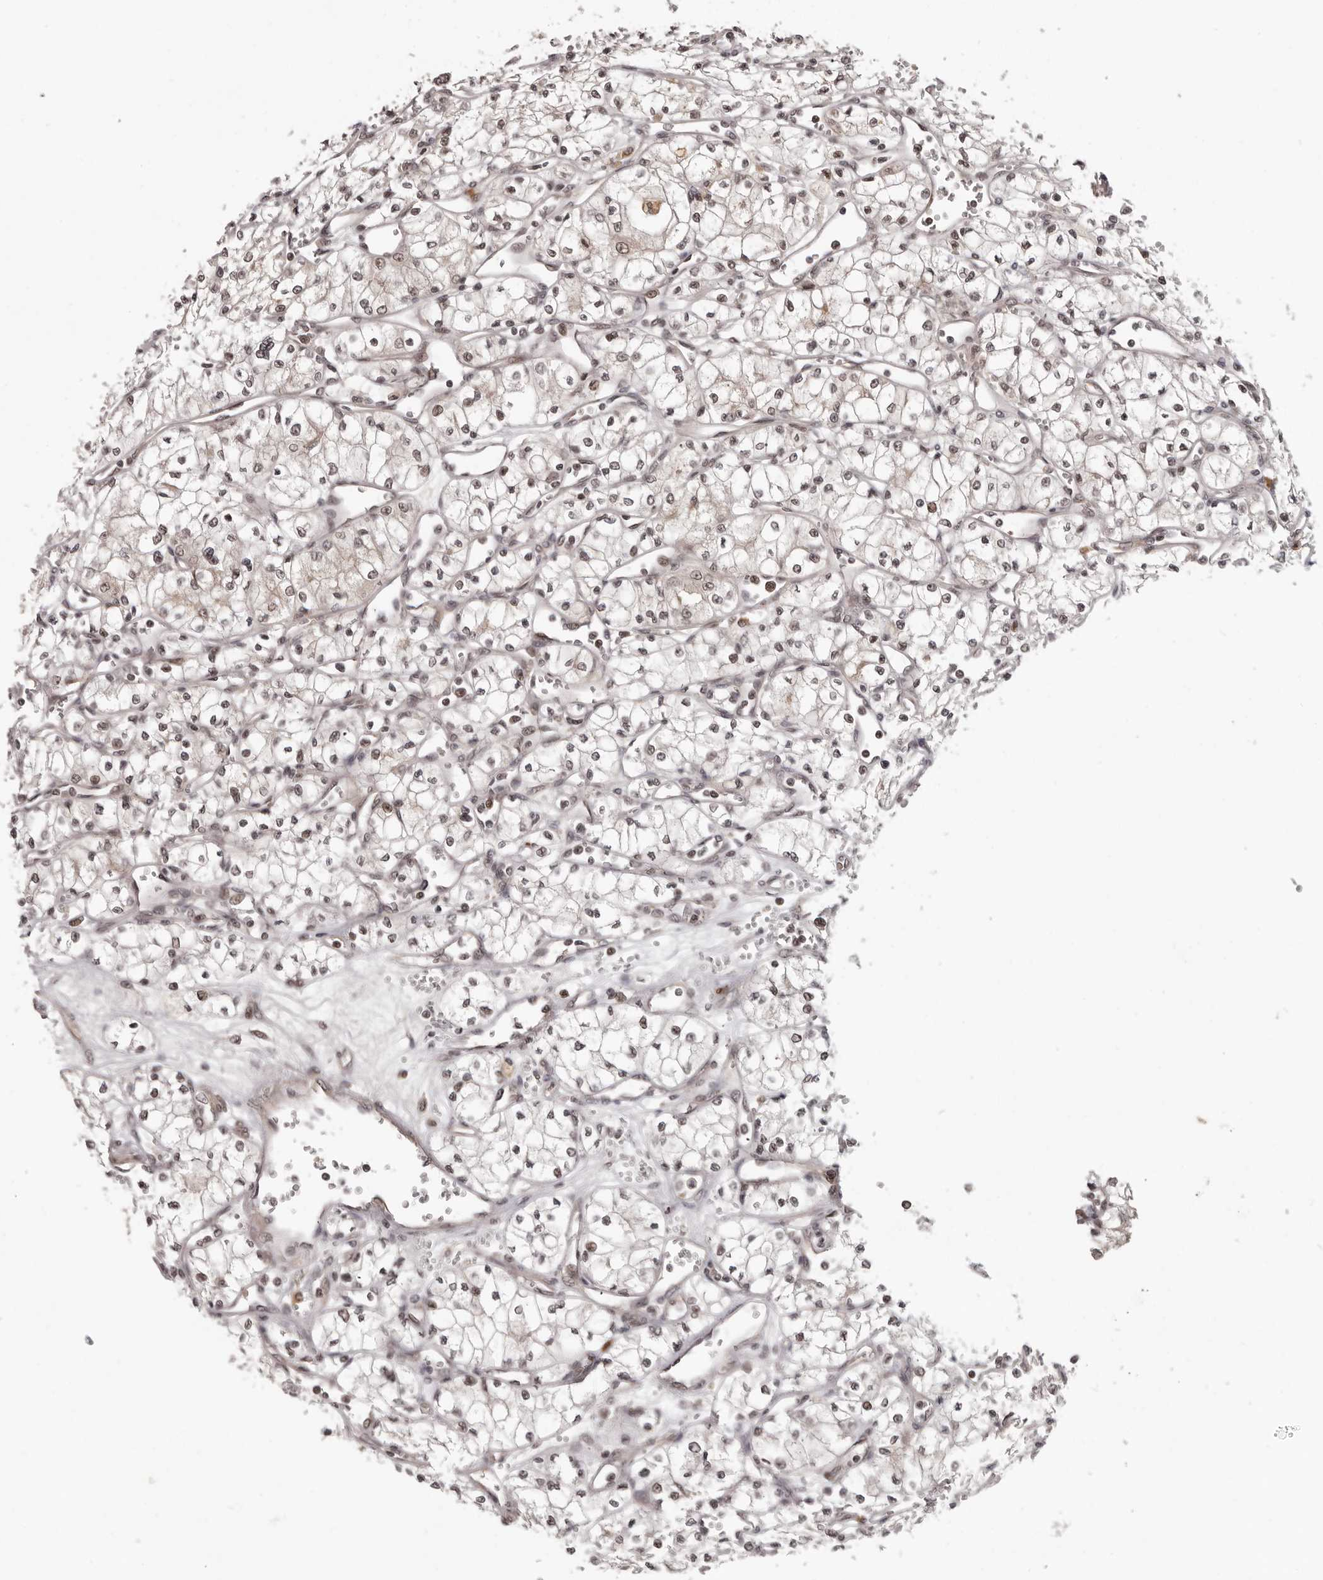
{"staining": {"intensity": "weak", "quantity": "25%-75%", "location": "nuclear"}, "tissue": "renal cancer", "cell_type": "Tumor cells", "image_type": "cancer", "snomed": [{"axis": "morphology", "description": "Adenocarcinoma, NOS"}, {"axis": "topography", "description": "Kidney"}], "caption": "Renal adenocarcinoma stained for a protein (brown) displays weak nuclear positive positivity in approximately 25%-75% of tumor cells.", "gene": "TBX5", "patient": {"sex": "male", "age": 59}}